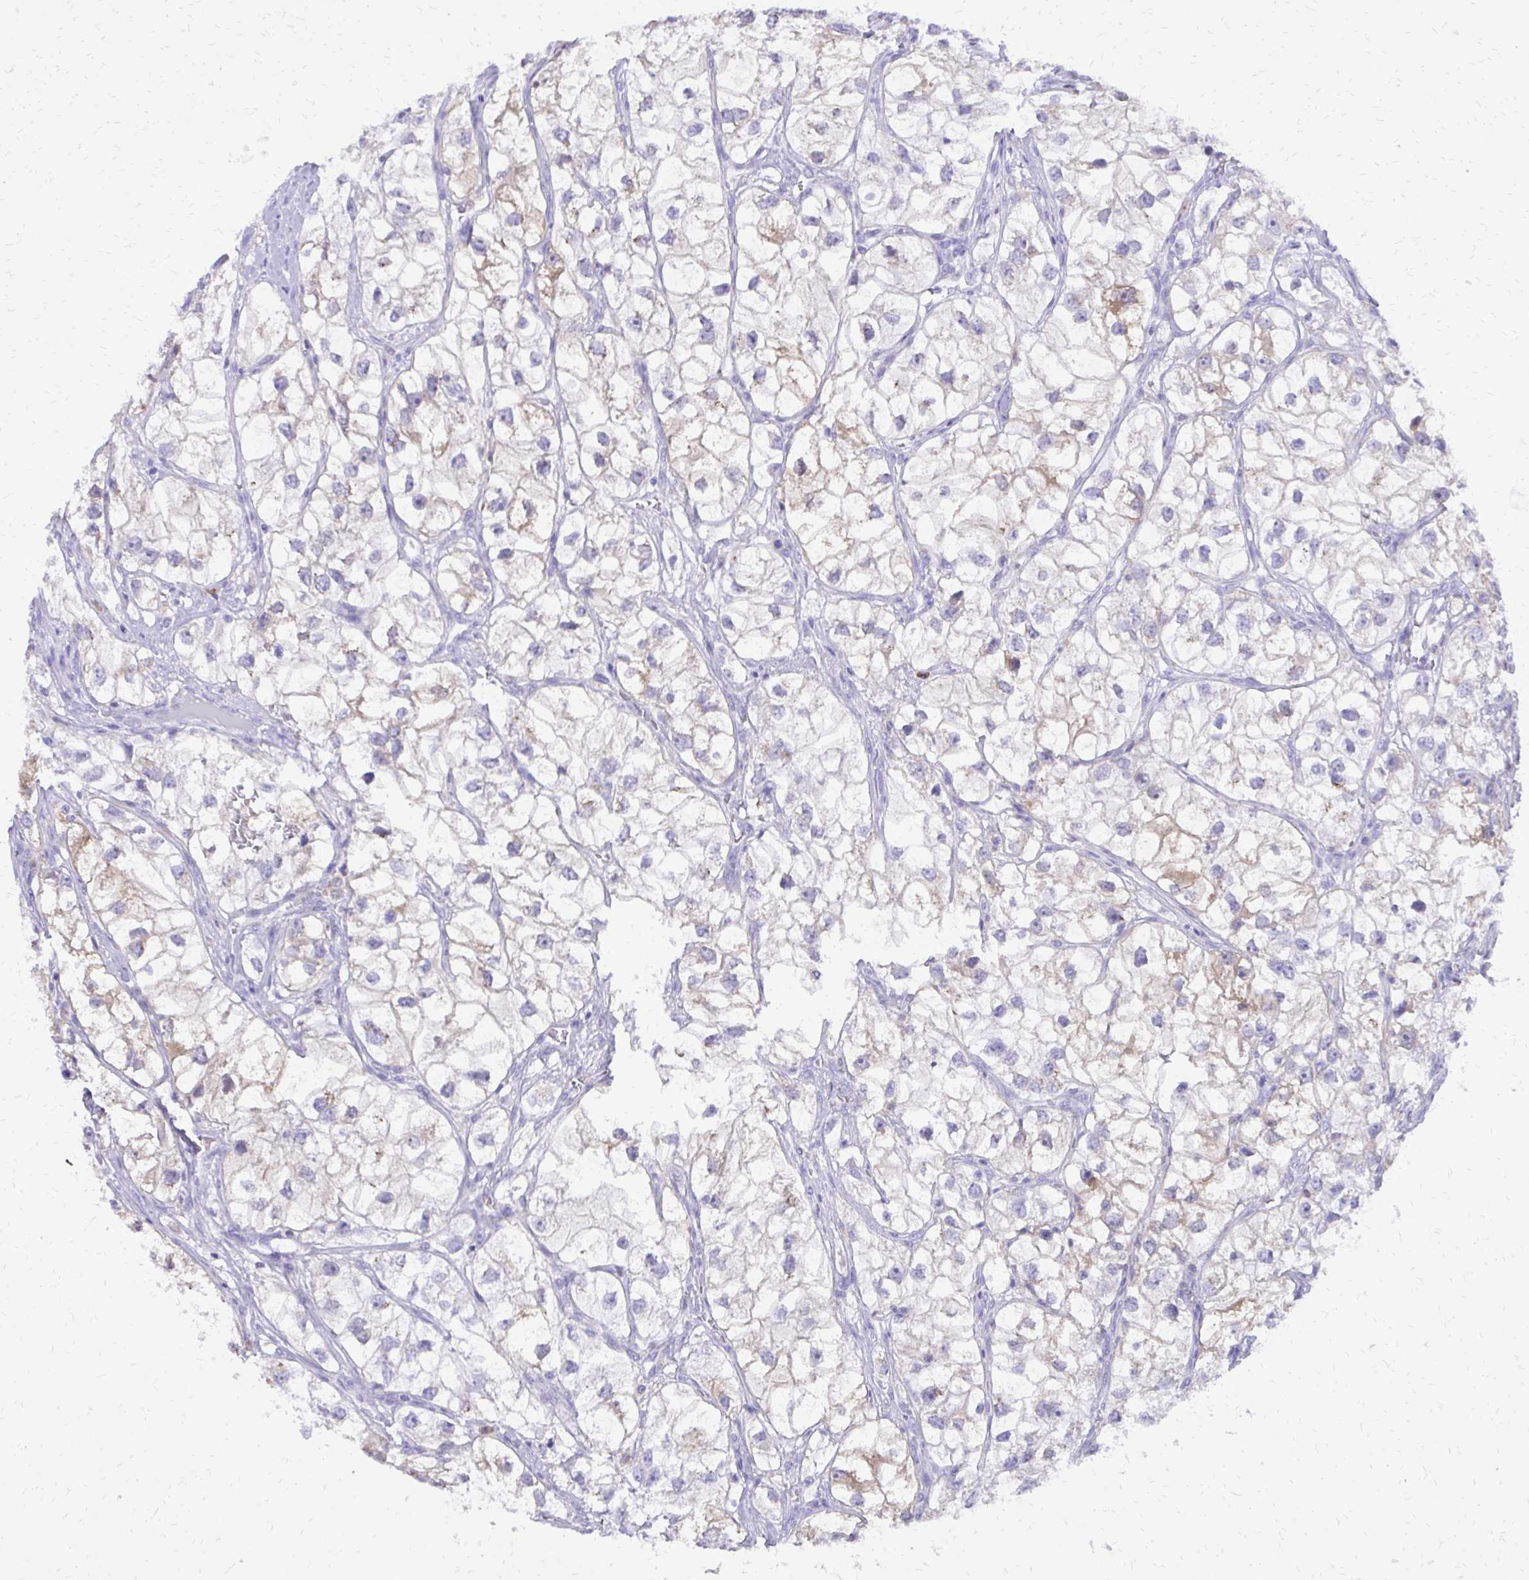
{"staining": {"intensity": "negative", "quantity": "none", "location": "none"}, "tissue": "renal cancer", "cell_type": "Tumor cells", "image_type": "cancer", "snomed": [{"axis": "morphology", "description": "Adenocarcinoma, NOS"}, {"axis": "topography", "description": "Kidney"}], "caption": "The IHC histopathology image has no significant positivity in tumor cells of renal cancer tissue.", "gene": "CAT", "patient": {"sex": "male", "age": 59}}